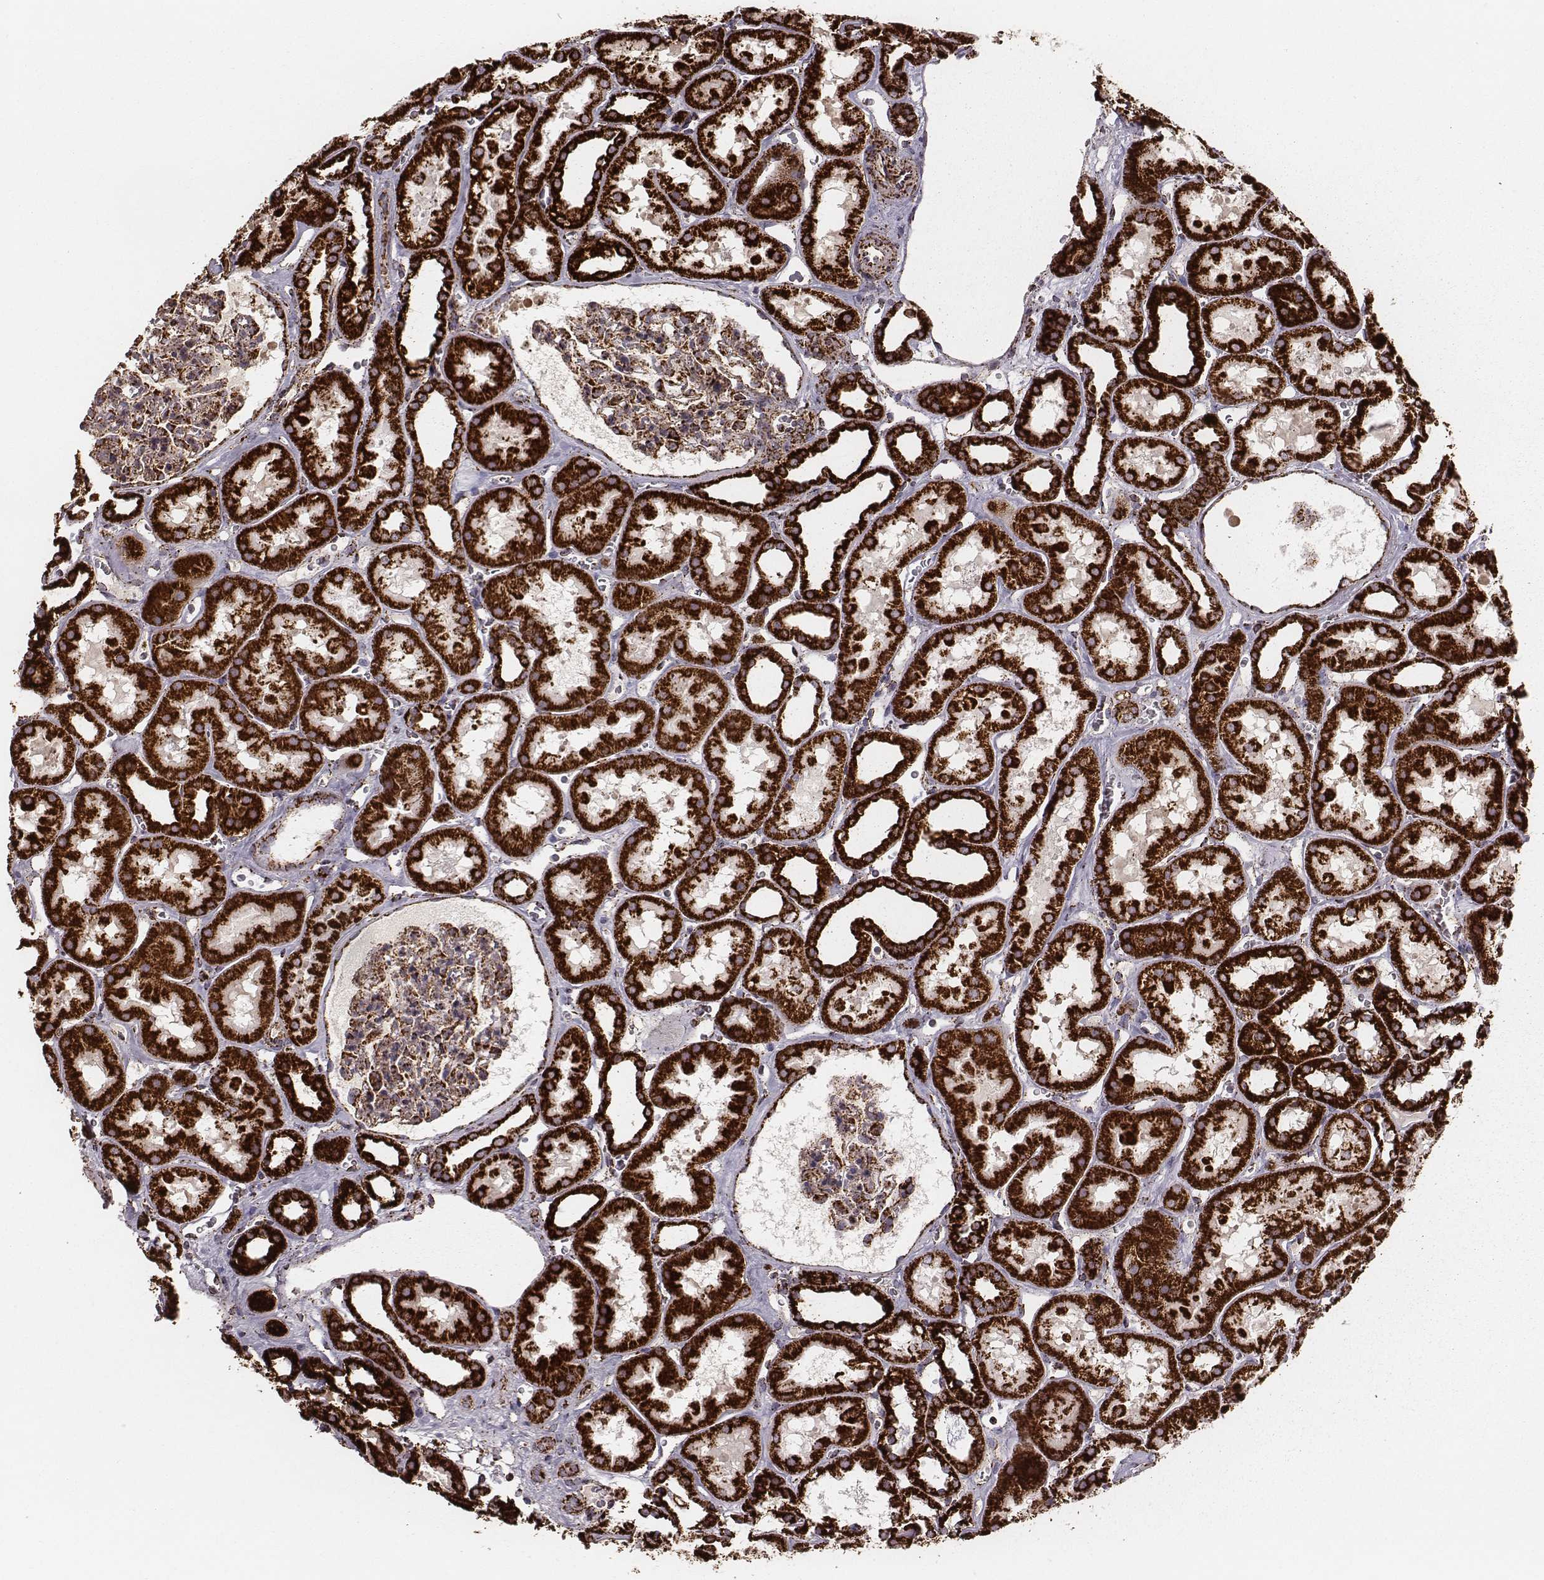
{"staining": {"intensity": "strong", "quantity": ">75%", "location": "cytoplasmic/membranous"}, "tissue": "kidney", "cell_type": "Cells in glomeruli", "image_type": "normal", "snomed": [{"axis": "morphology", "description": "Normal tissue, NOS"}, {"axis": "topography", "description": "Kidney"}], "caption": "Immunohistochemical staining of normal kidney displays high levels of strong cytoplasmic/membranous positivity in approximately >75% of cells in glomeruli. (brown staining indicates protein expression, while blue staining denotes nuclei).", "gene": "TUFM", "patient": {"sex": "female", "age": 41}}